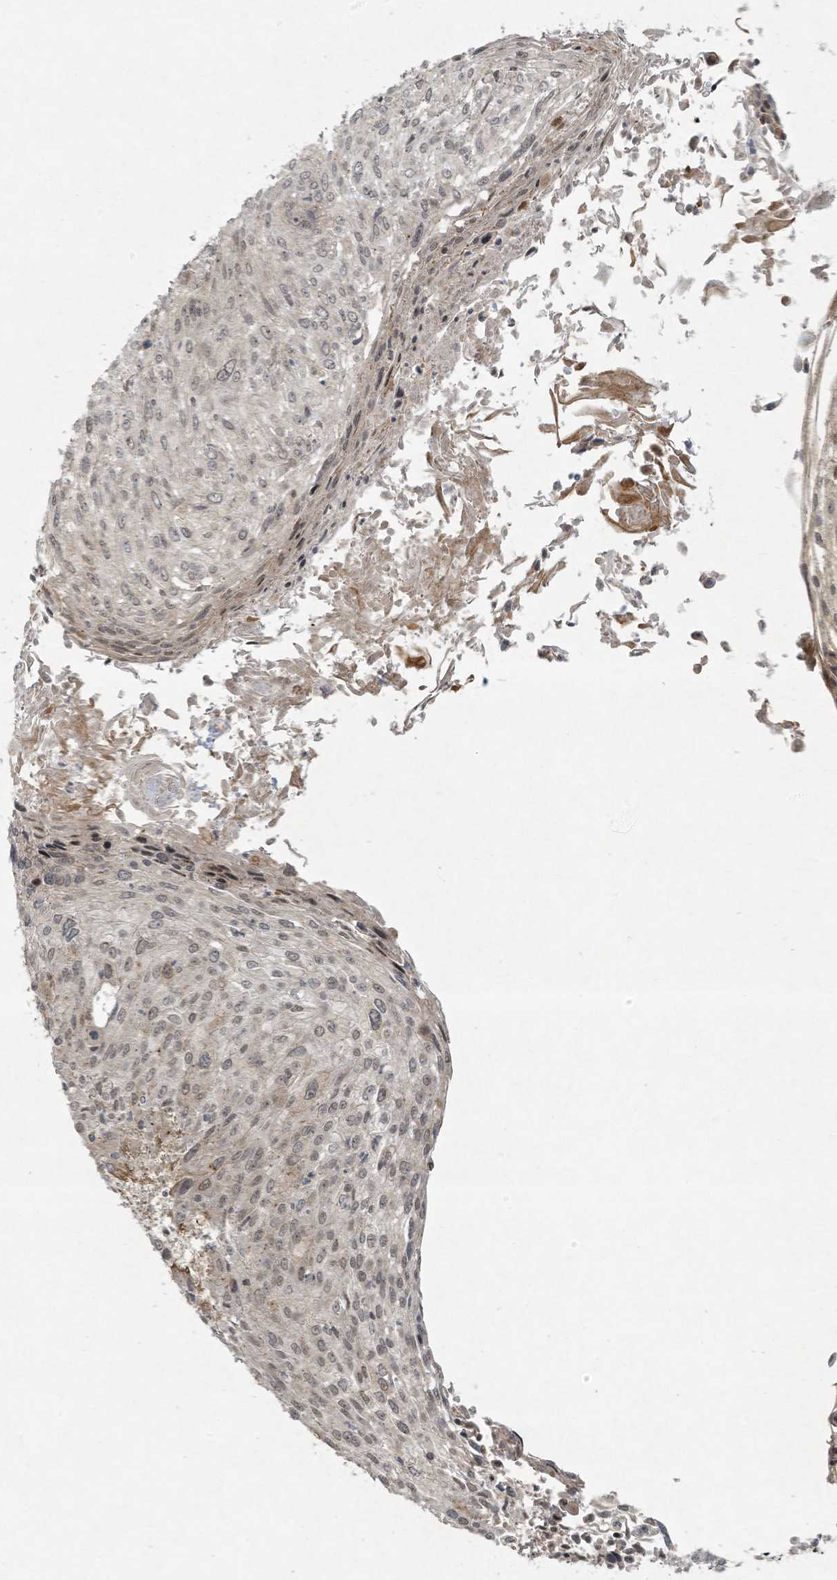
{"staining": {"intensity": "weak", "quantity": "<25%", "location": "nuclear"}, "tissue": "cervical cancer", "cell_type": "Tumor cells", "image_type": "cancer", "snomed": [{"axis": "morphology", "description": "Squamous cell carcinoma, NOS"}, {"axis": "topography", "description": "Cervix"}], "caption": "Image shows no protein positivity in tumor cells of cervical squamous cell carcinoma tissue.", "gene": "ZNF263", "patient": {"sex": "female", "age": 51}}